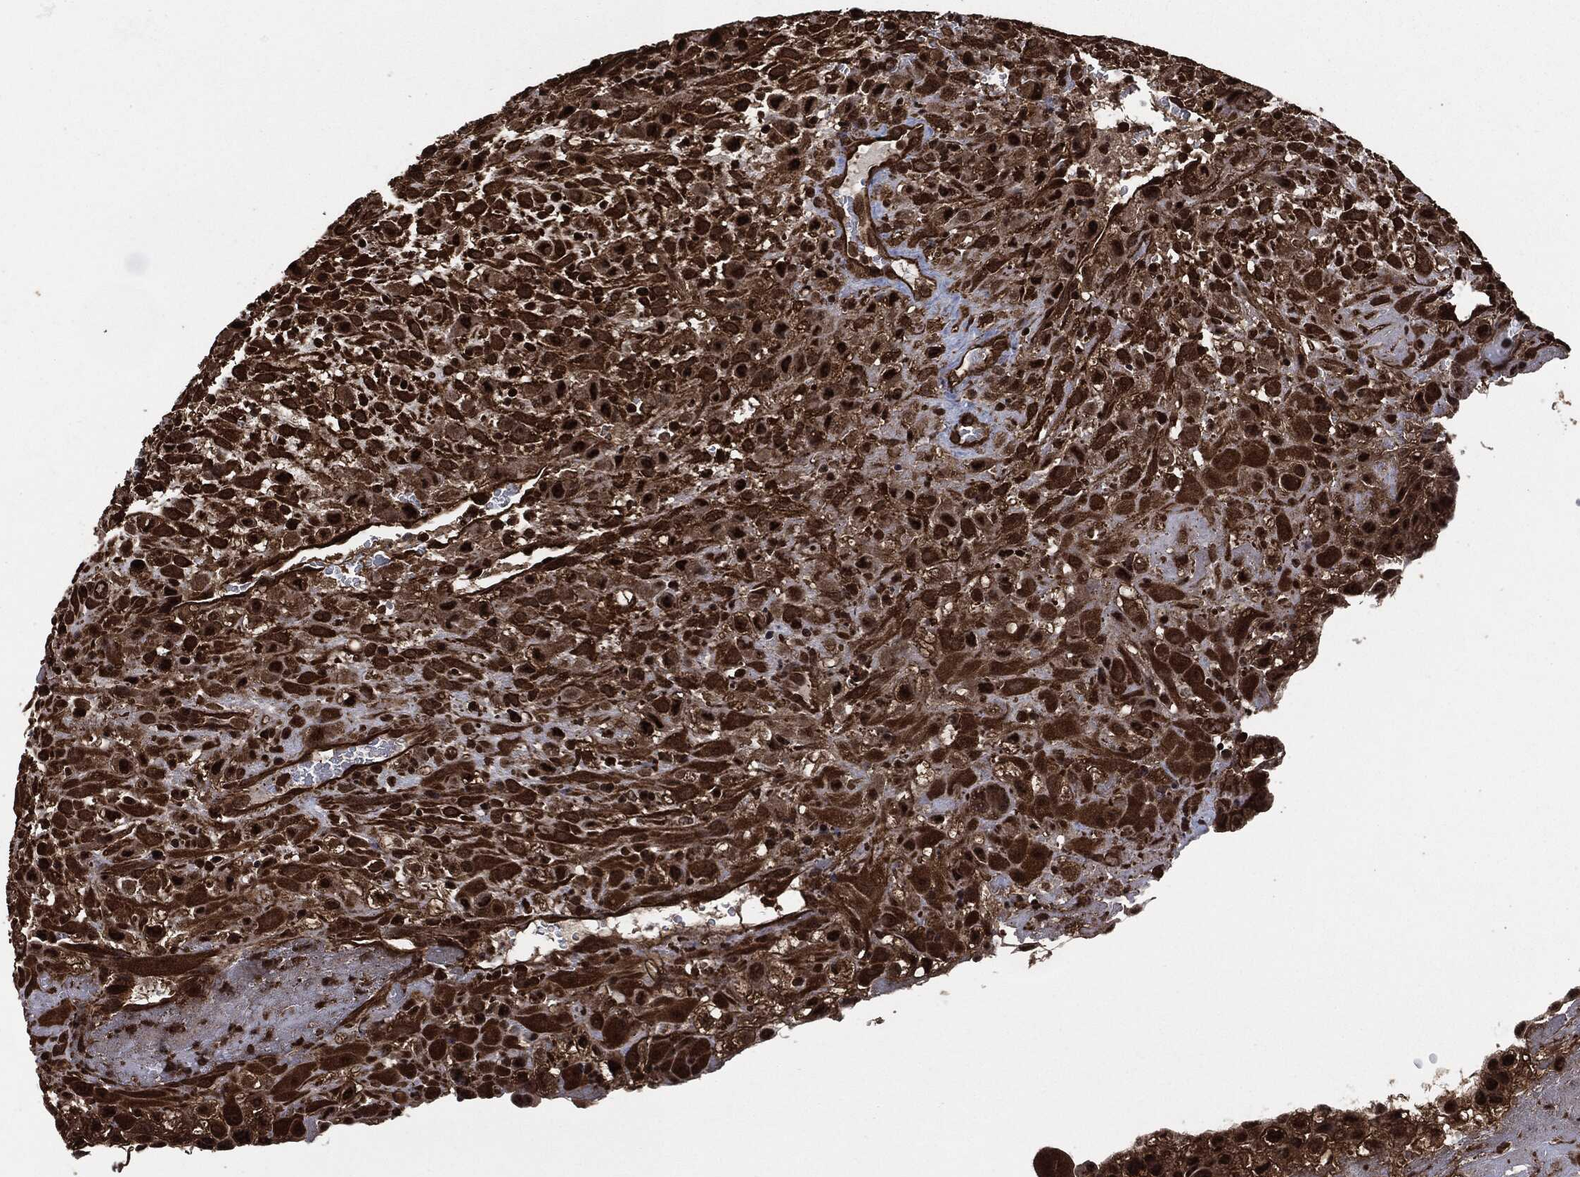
{"staining": {"intensity": "strong", "quantity": ">75%", "location": "cytoplasmic/membranous"}, "tissue": "placenta", "cell_type": "Decidual cells", "image_type": "normal", "snomed": [{"axis": "morphology", "description": "Normal tissue, NOS"}, {"axis": "topography", "description": "Placenta"}], "caption": "IHC of normal human placenta exhibits high levels of strong cytoplasmic/membranous positivity in approximately >75% of decidual cells.", "gene": "HRAS", "patient": {"sex": "female", "age": 19}}